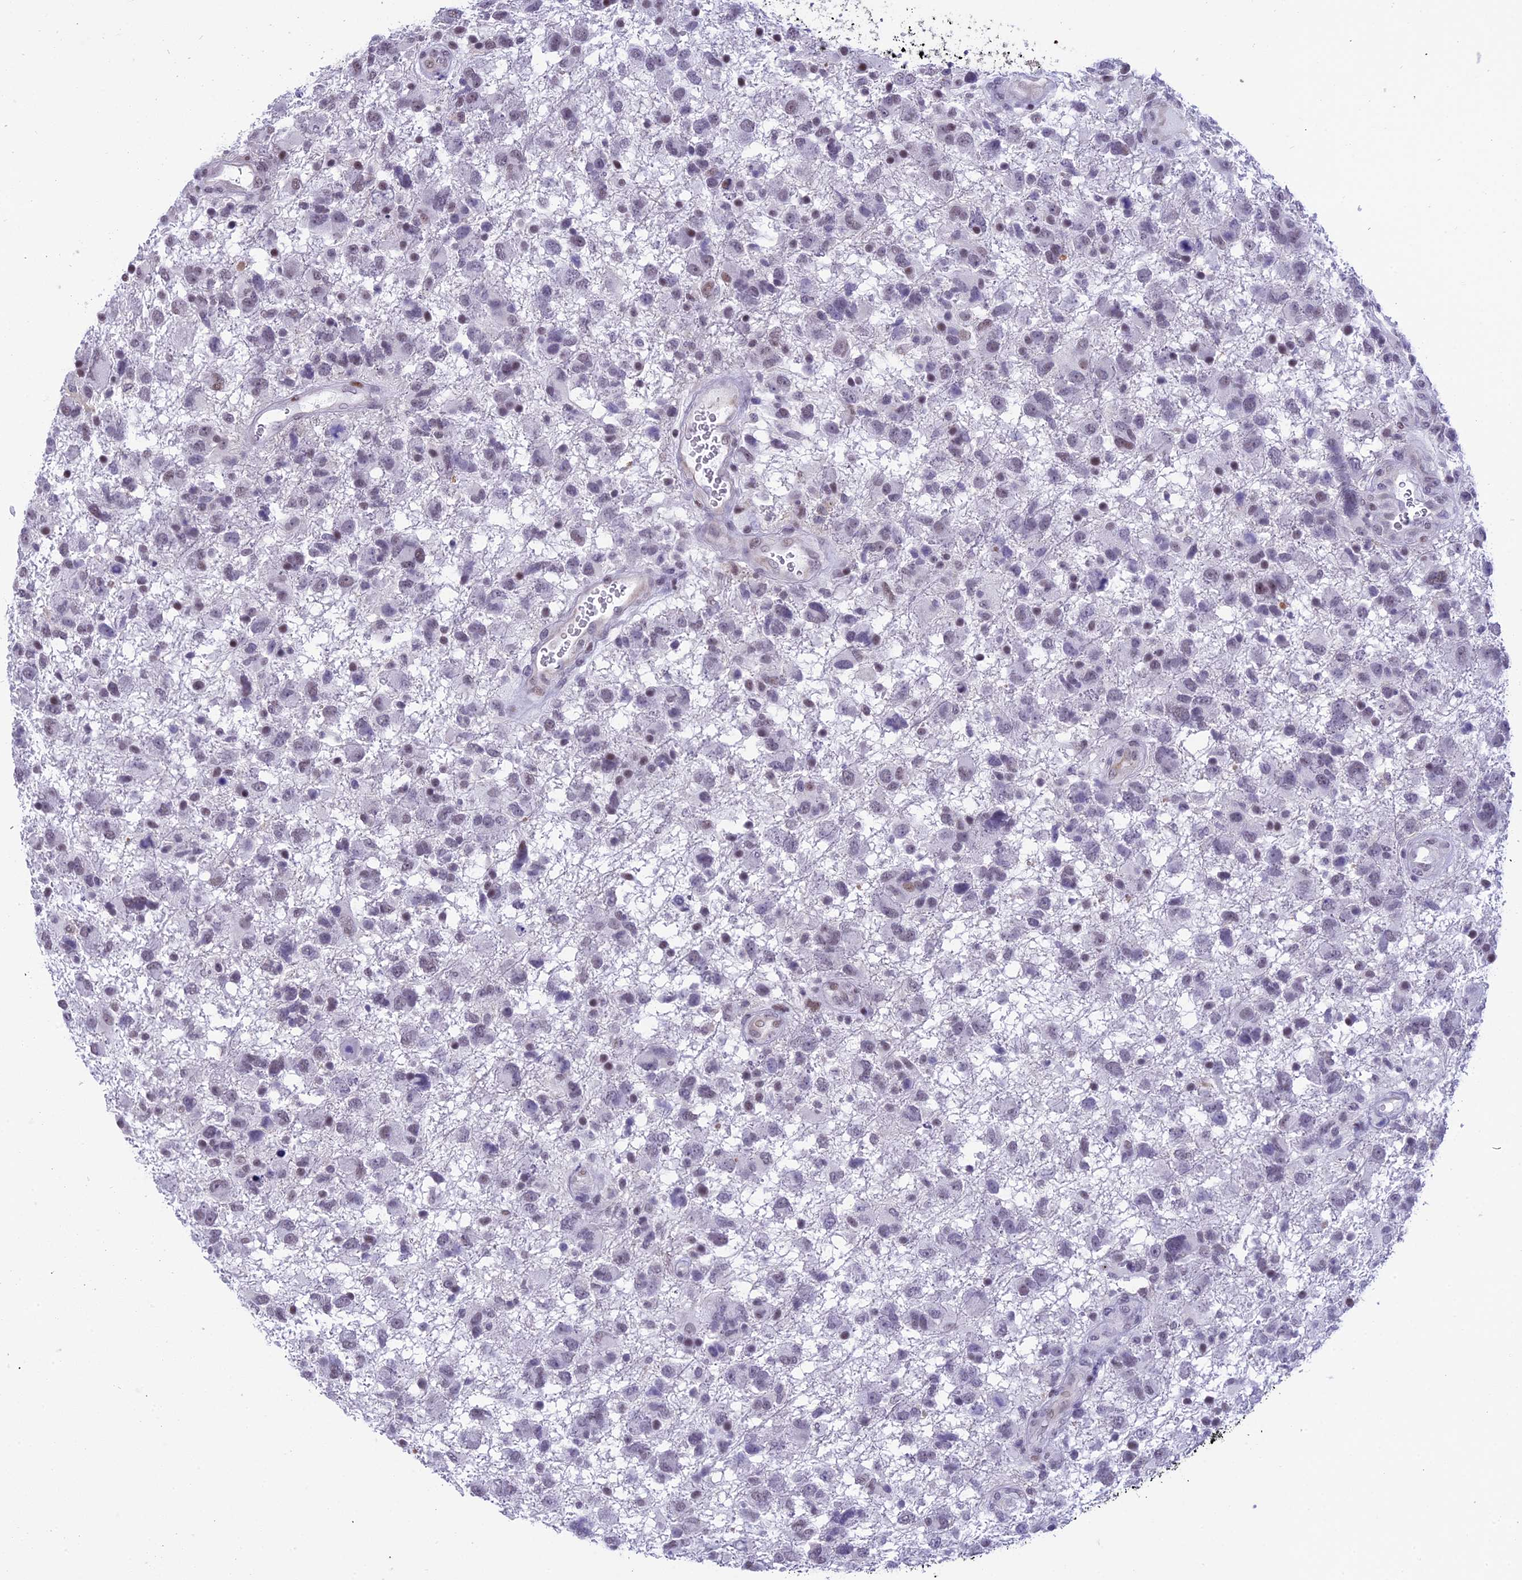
{"staining": {"intensity": "weak", "quantity": "<25%", "location": "nuclear"}, "tissue": "glioma", "cell_type": "Tumor cells", "image_type": "cancer", "snomed": [{"axis": "morphology", "description": "Glioma, malignant, High grade"}, {"axis": "topography", "description": "Brain"}], "caption": "An immunohistochemistry photomicrograph of malignant glioma (high-grade) is shown. There is no staining in tumor cells of malignant glioma (high-grade).", "gene": "SPIRE2", "patient": {"sex": "male", "age": 61}}